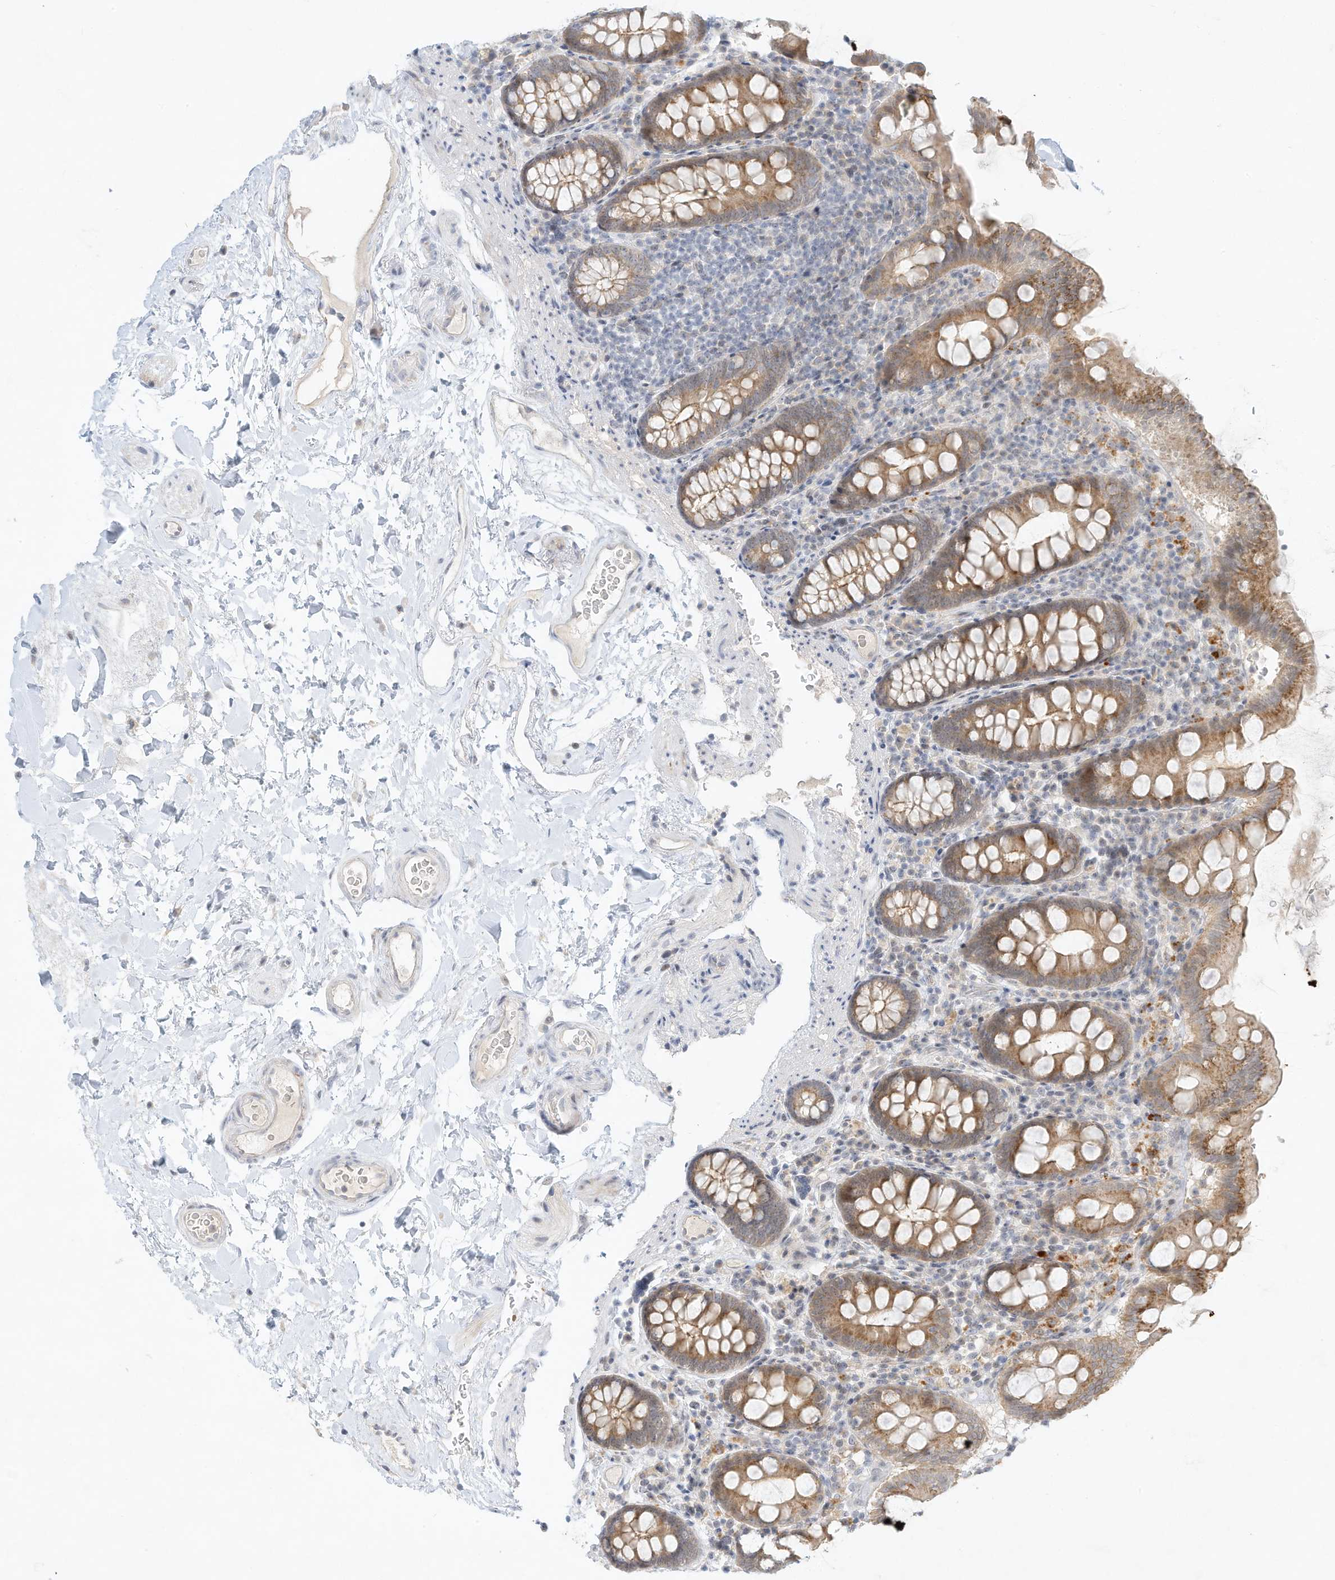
{"staining": {"intensity": "weak", "quantity": "25%-75%", "location": "cytoplasmic/membranous"}, "tissue": "colon", "cell_type": "Endothelial cells", "image_type": "normal", "snomed": [{"axis": "morphology", "description": "Normal tissue, NOS"}, {"axis": "topography", "description": "Colon"}], "caption": "Colon stained with immunohistochemistry displays weak cytoplasmic/membranous expression in approximately 25%-75% of endothelial cells. The staining was performed using DAB to visualize the protein expression in brown, while the nuclei were stained in blue with hematoxylin (Magnification: 20x).", "gene": "PAK6", "patient": {"sex": "female", "age": 79}}